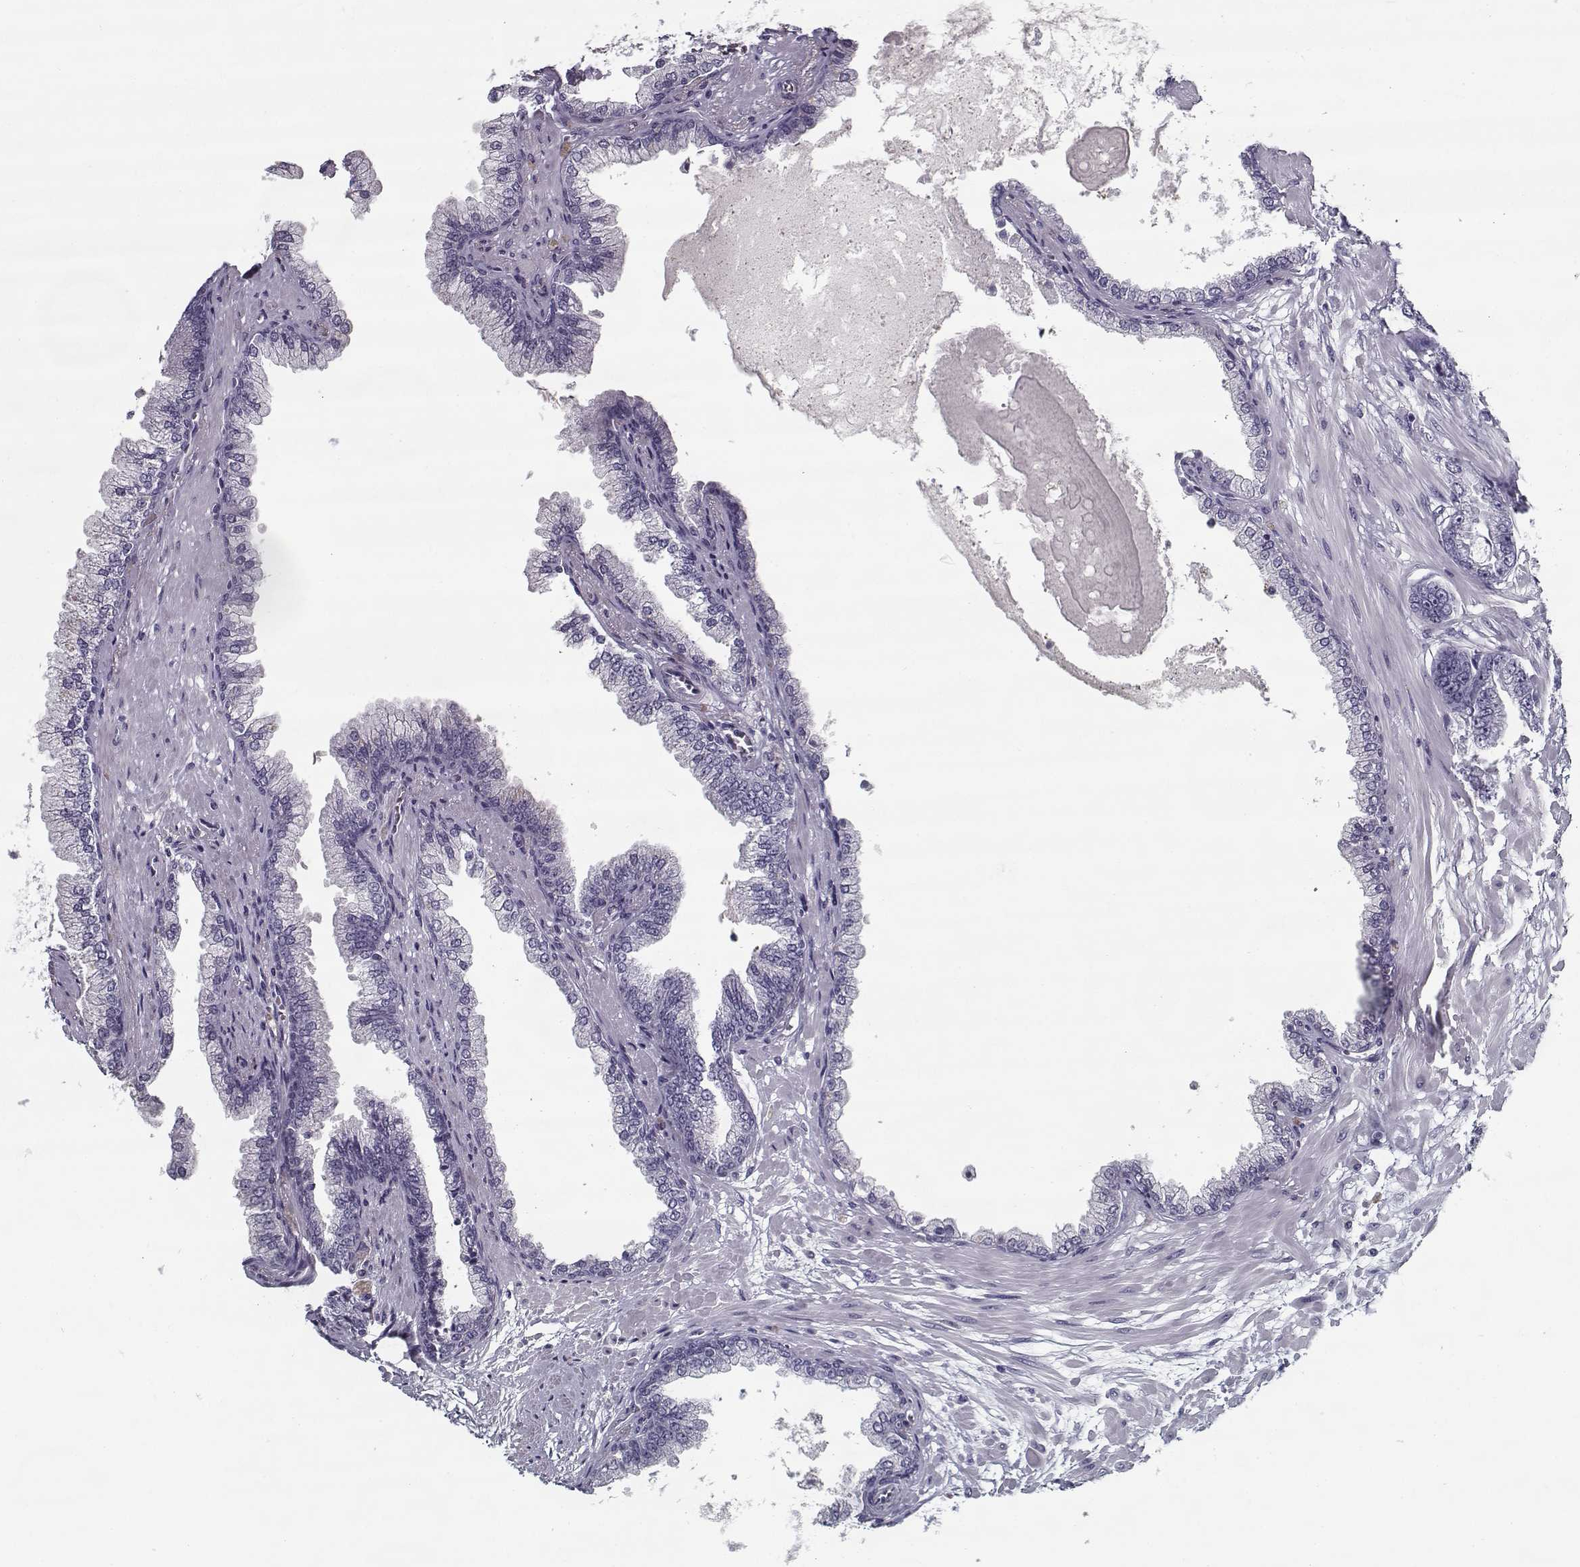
{"staining": {"intensity": "negative", "quantity": "none", "location": "none"}, "tissue": "prostate cancer", "cell_type": "Tumor cells", "image_type": "cancer", "snomed": [{"axis": "morphology", "description": "Adenocarcinoma, Low grade"}, {"axis": "topography", "description": "Prostate"}], "caption": "The immunohistochemistry image has no significant staining in tumor cells of prostate cancer (adenocarcinoma (low-grade)) tissue. The staining is performed using DAB (3,3'-diaminobenzidine) brown chromogen with nuclei counter-stained in using hematoxylin.", "gene": "CCDC136", "patient": {"sex": "male", "age": 64}}